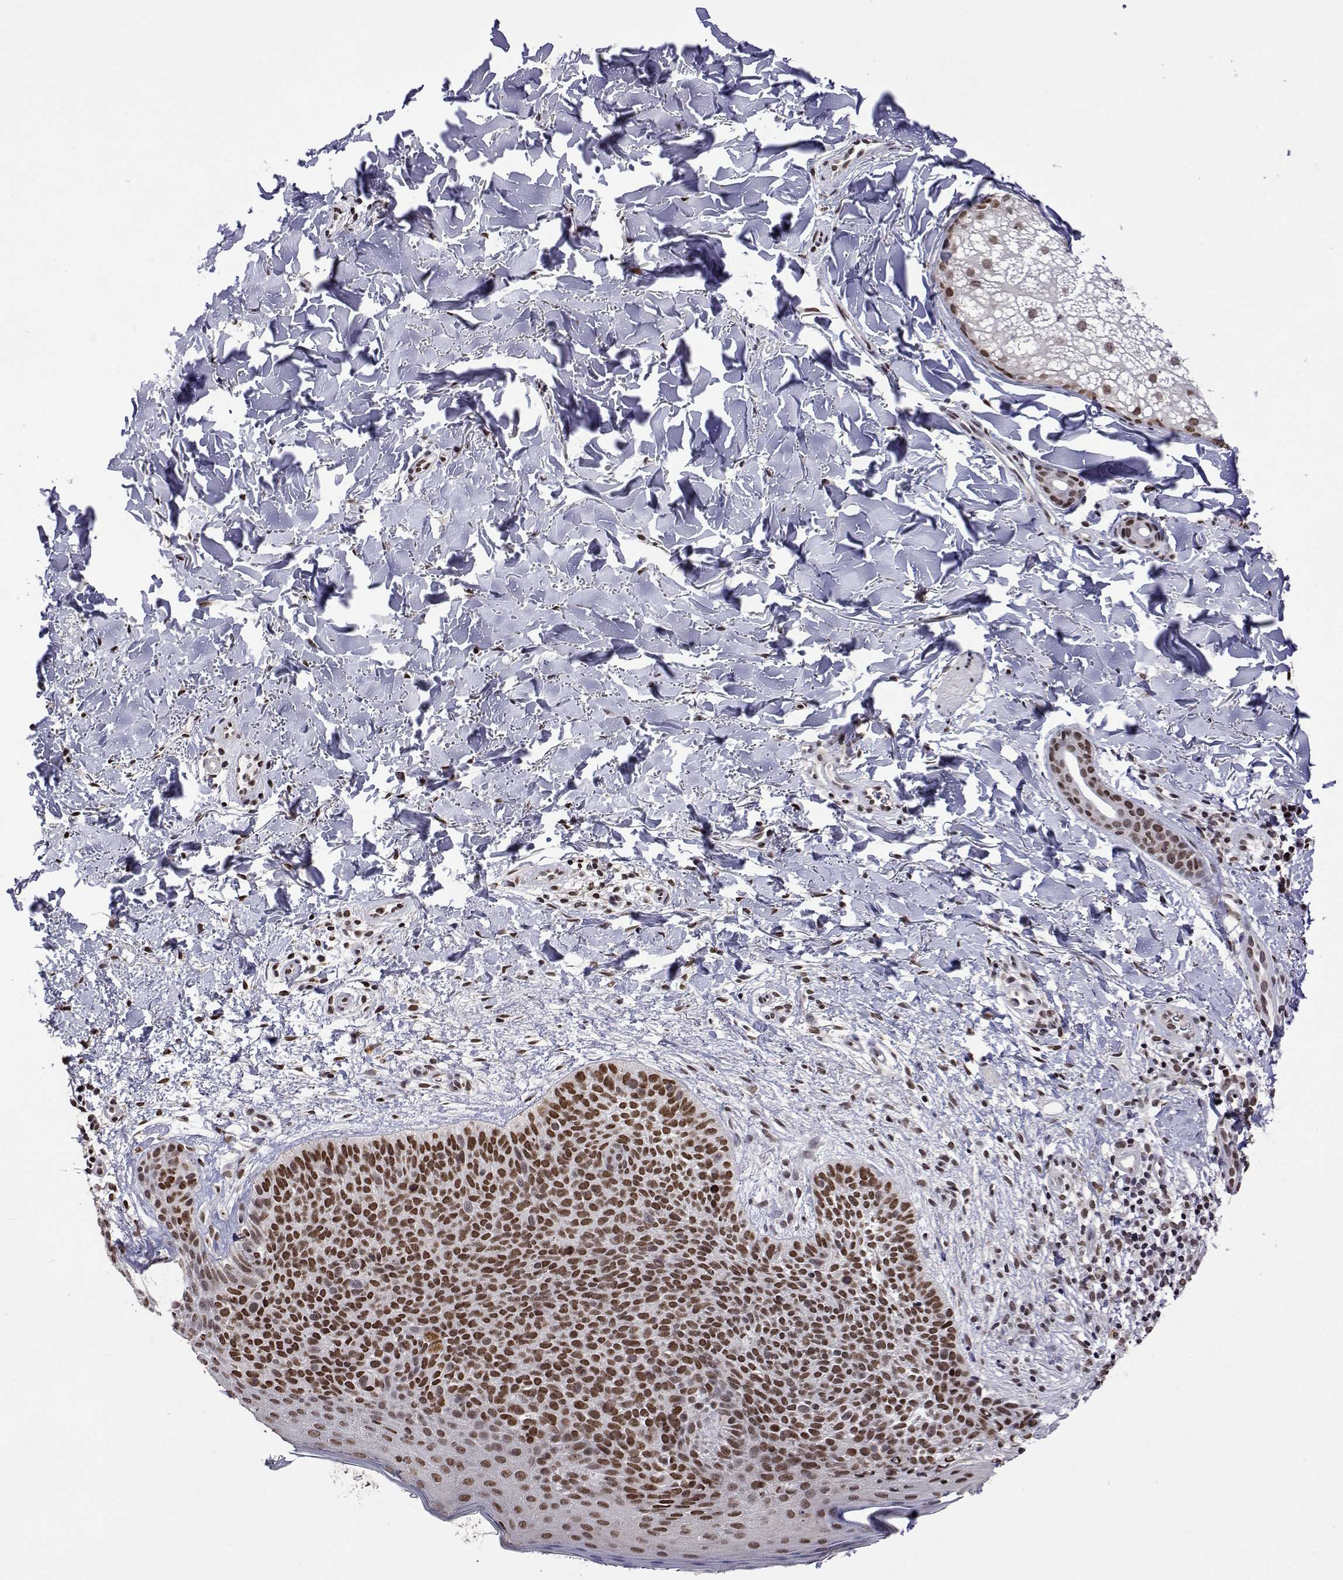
{"staining": {"intensity": "moderate", "quantity": ">75%", "location": "nuclear"}, "tissue": "skin cancer", "cell_type": "Tumor cells", "image_type": "cancer", "snomed": [{"axis": "morphology", "description": "Basal cell carcinoma"}, {"axis": "topography", "description": "Skin"}], "caption": "Protein analysis of skin cancer tissue reveals moderate nuclear staining in about >75% of tumor cells.", "gene": "HNRNPA0", "patient": {"sex": "male", "age": 57}}